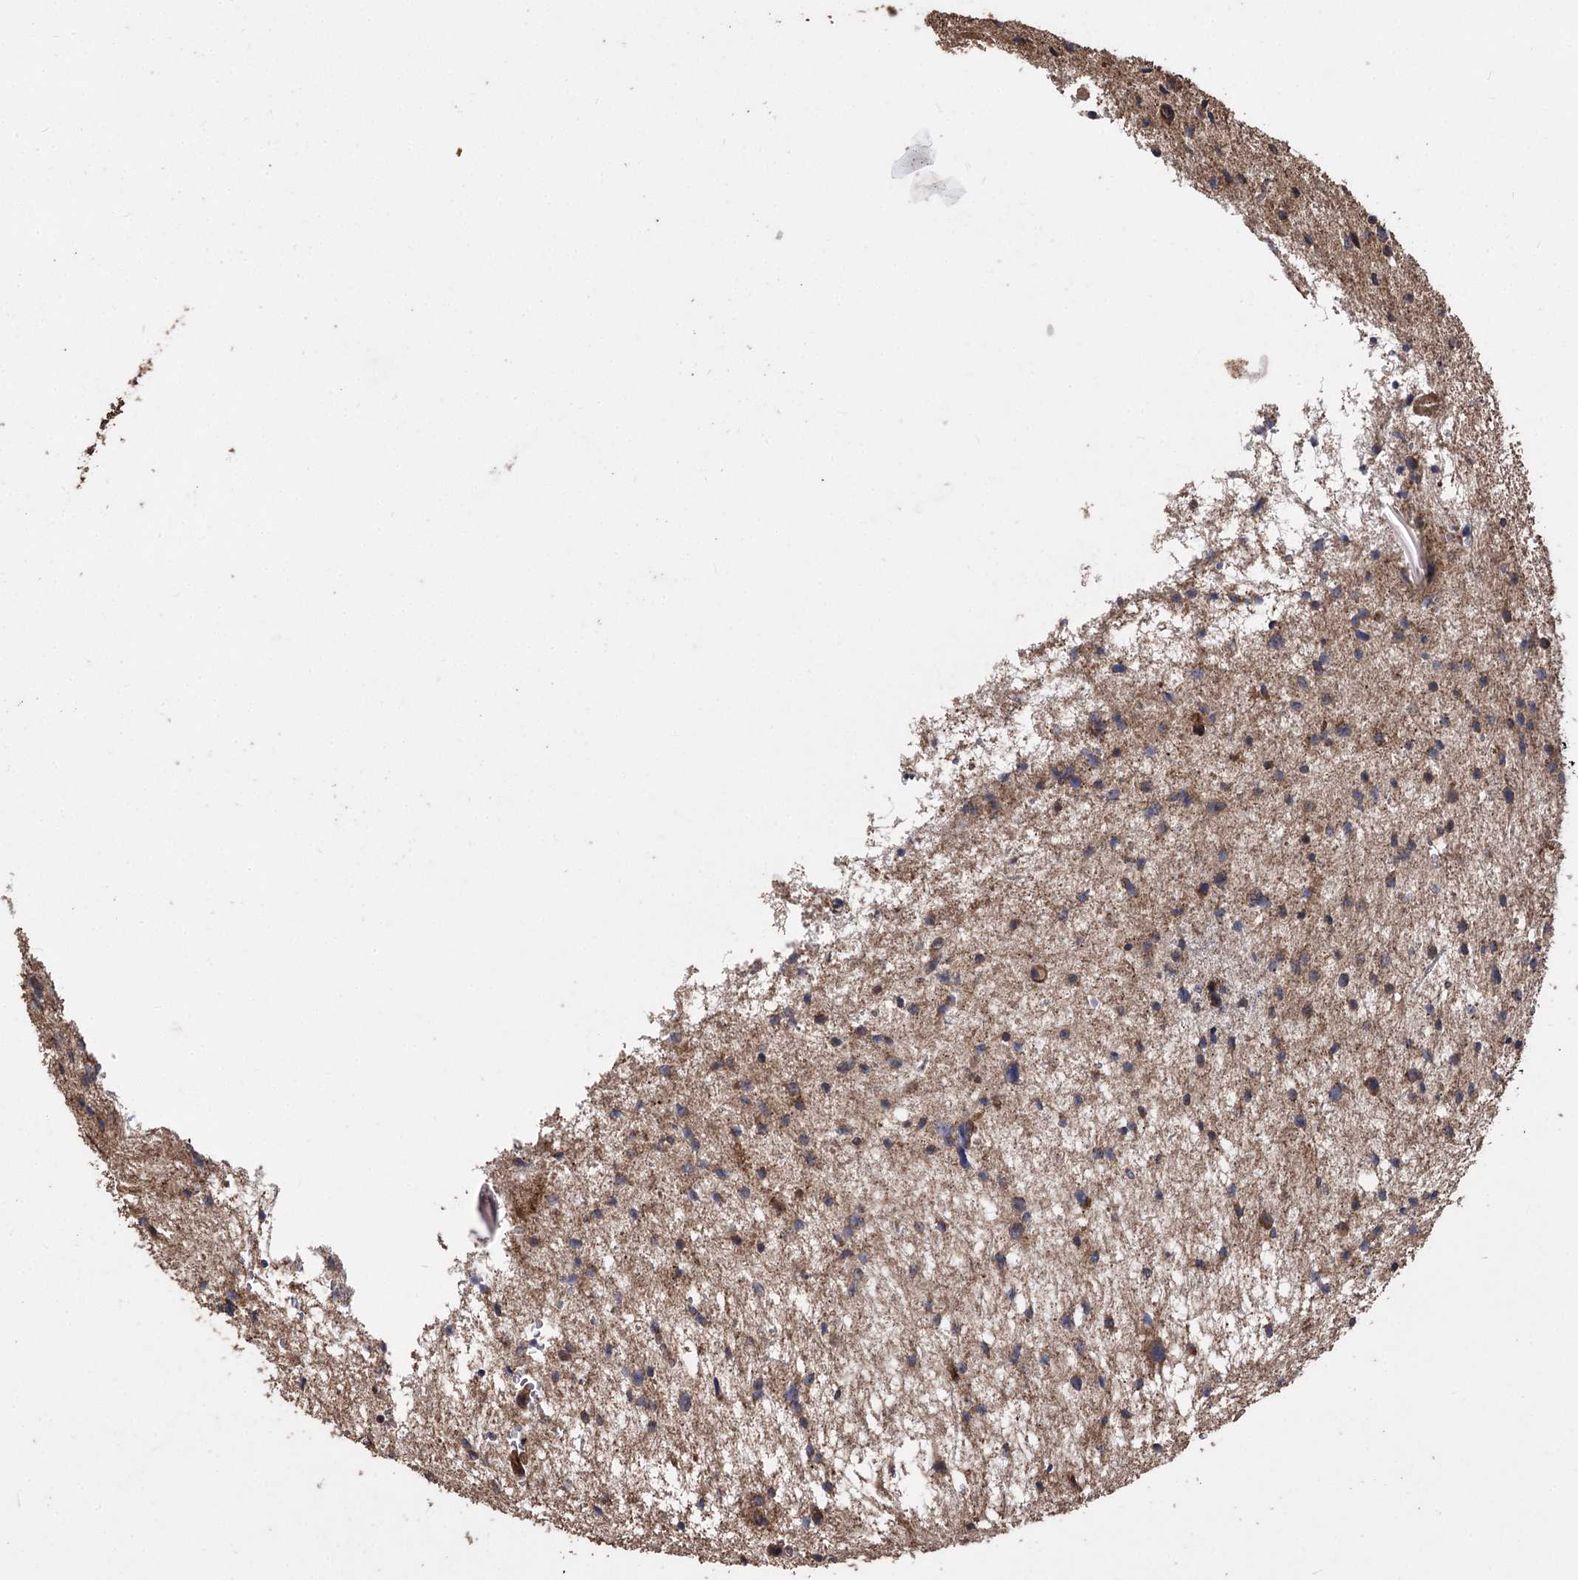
{"staining": {"intensity": "moderate", "quantity": "<25%", "location": "cytoplasmic/membranous"}, "tissue": "glioma", "cell_type": "Tumor cells", "image_type": "cancer", "snomed": [{"axis": "morphology", "description": "Glioma, malignant, Low grade"}, {"axis": "topography", "description": "Brain"}], "caption": "There is low levels of moderate cytoplasmic/membranous expression in tumor cells of glioma, as demonstrated by immunohistochemical staining (brown color).", "gene": "RASSF3", "patient": {"sex": "female", "age": 37}}